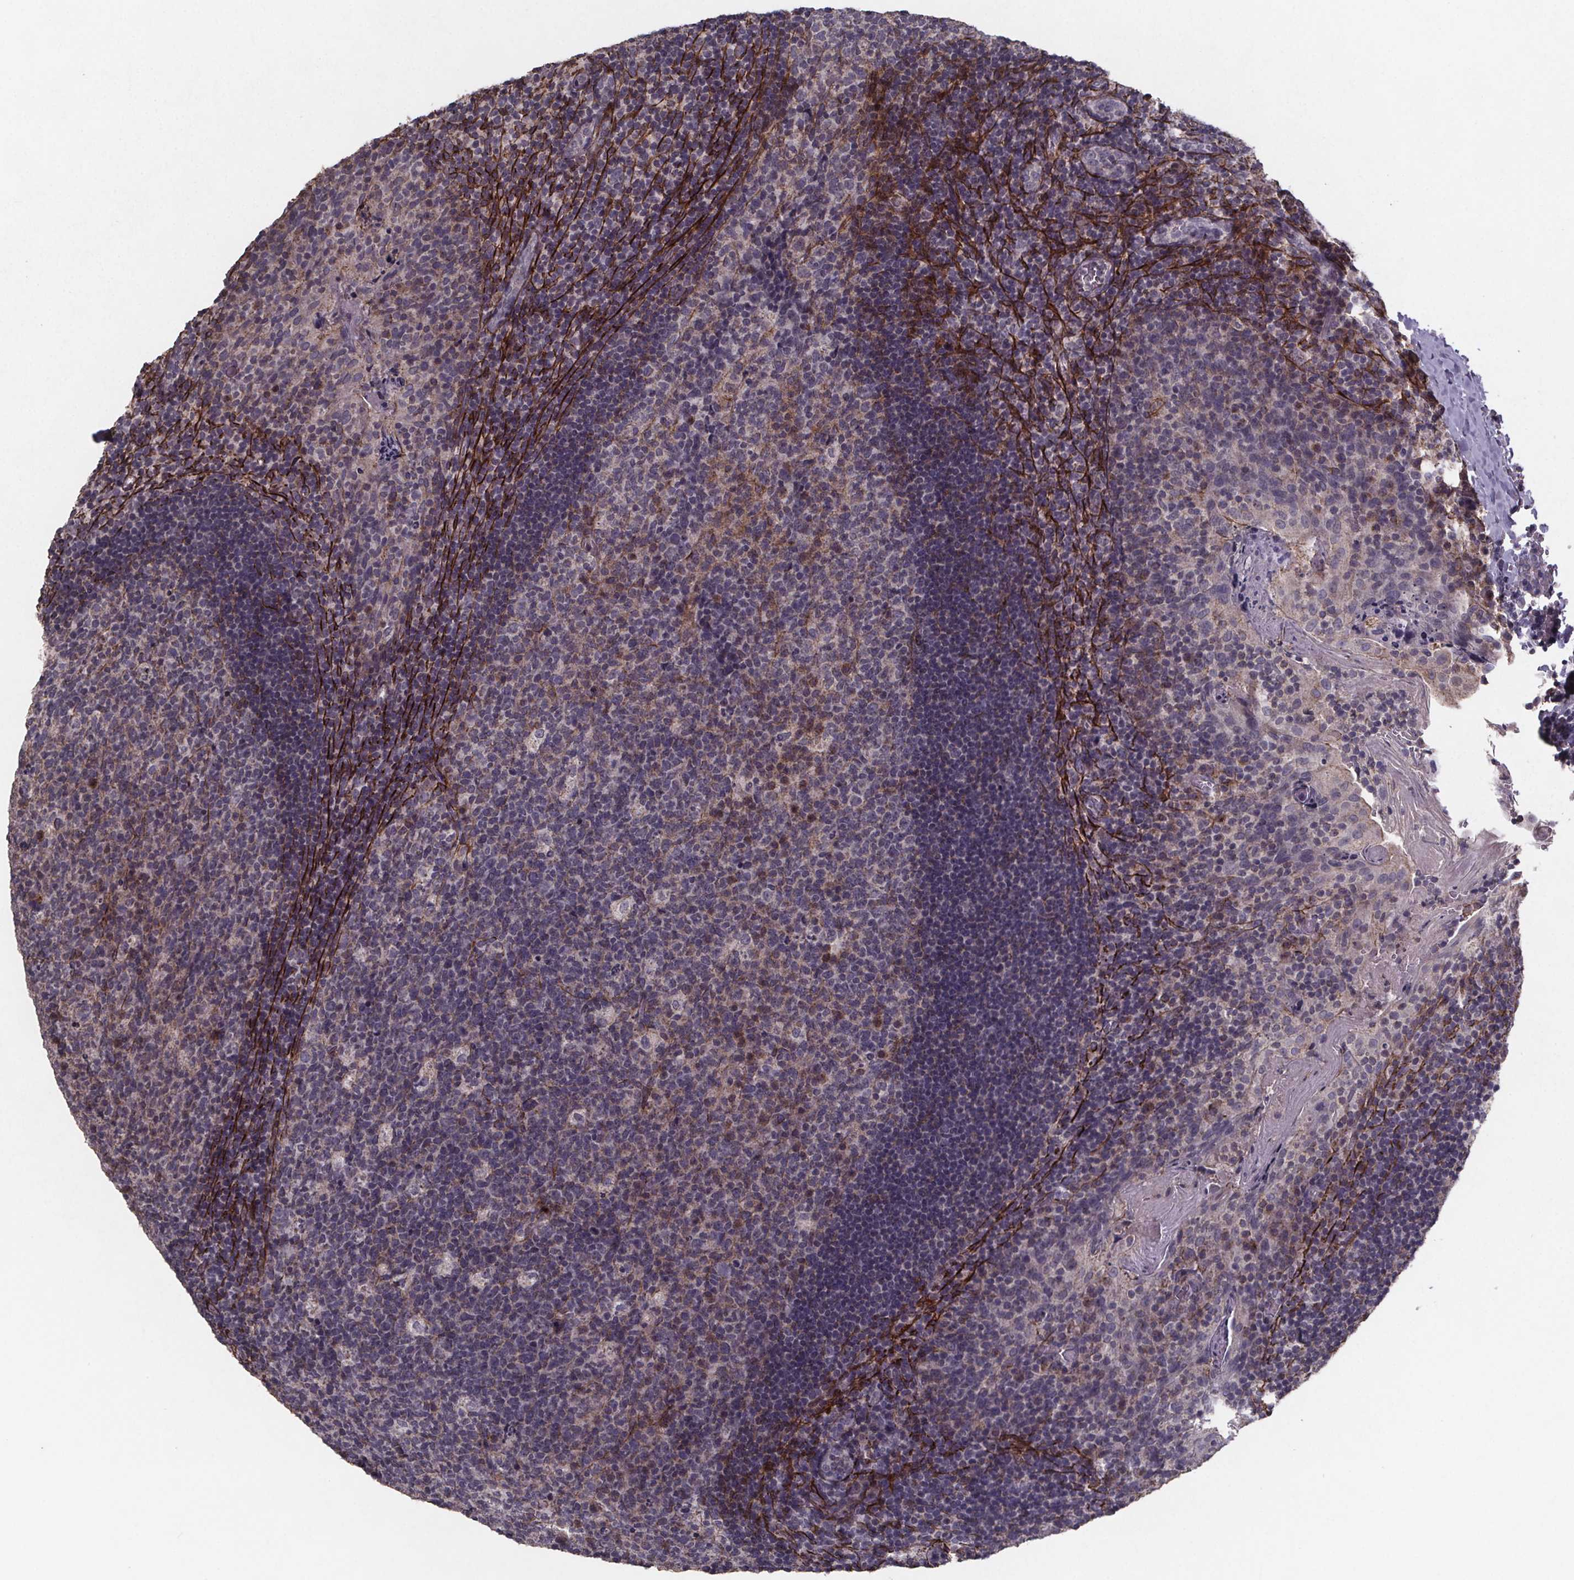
{"staining": {"intensity": "weak", "quantity": "<25%", "location": "cytoplasmic/membranous"}, "tissue": "tonsil", "cell_type": "Germinal center cells", "image_type": "normal", "snomed": [{"axis": "morphology", "description": "Normal tissue, NOS"}, {"axis": "topography", "description": "Tonsil"}], "caption": "There is no significant expression in germinal center cells of tonsil. Nuclei are stained in blue.", "gene": "PALLD", "patient": {"sex": "male", "age": 17}}